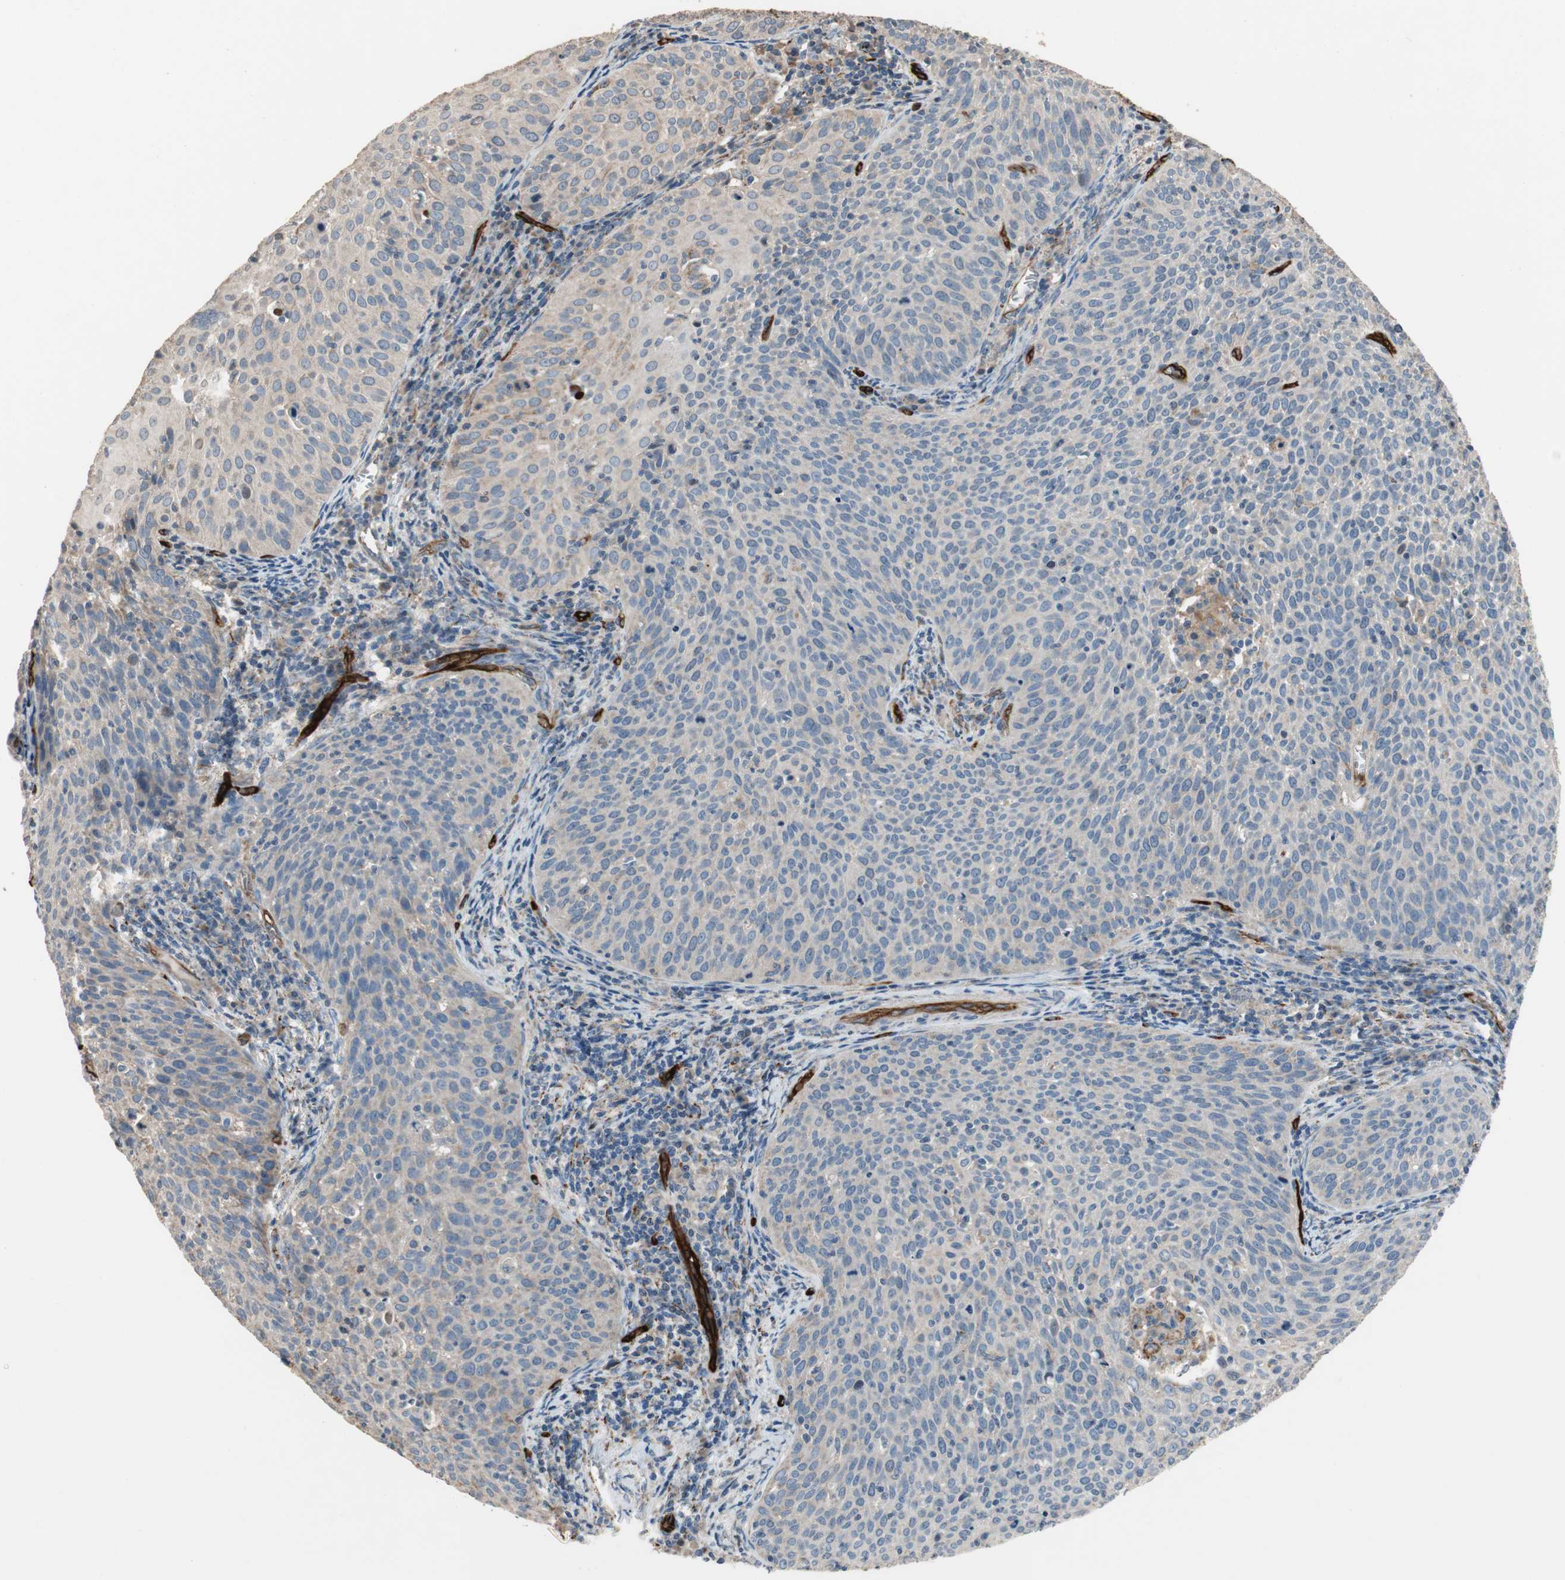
{"staining": {"intensity": "negative", "quantity": "none", "location": "none"}, "tissue": "cervical cancer", "cell_type": "Tumor cells", "image_type": "cancer", "snomed": [{"axis": "morphology", "description": "Squamous cell carcinoma, NOS"}, {"axis": "topography", "description": "Cervix"}], "caption": "Tumor cells are negative for brown protein staining in cervical cancer (squamous cell carcinoma). The staining was performed using DAB to visualize the protein expression in brown, while the nuclei were stained in blue with hematoxylin (Magnification: 20x).", "gene": "ALPL", "patient": {"sex": "female", "age": 38}}